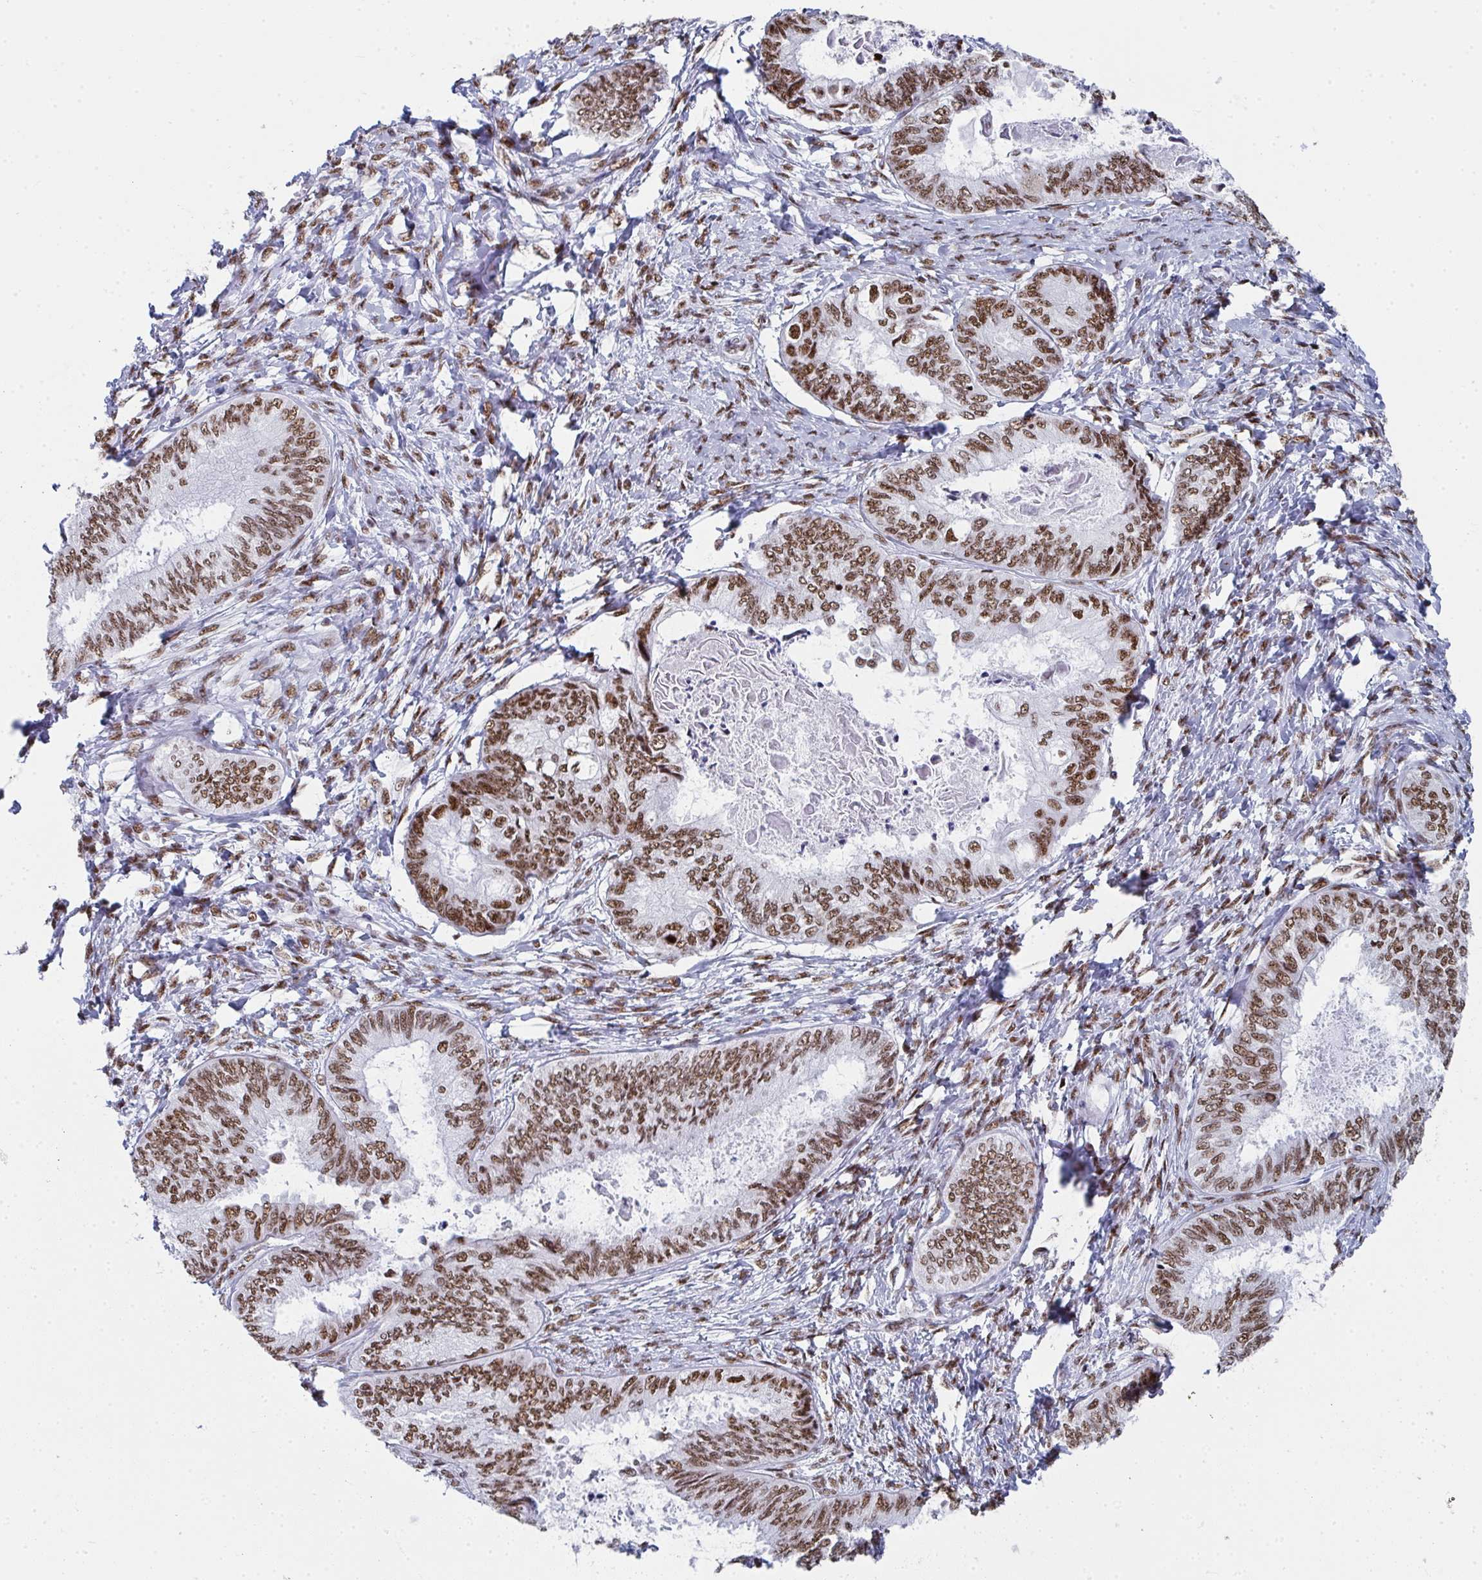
{"staining": {"intensity": "moderate", "quantity": ">75%", "location": "nuclear"}, "tissue": "ovarian cancer", "cell_type": "Tumor cells", "image_type": "cancer", "snomed": [{"axis": "morphology", "description": "Carcinoma, endometroid"}, {"axis": "topography", "description": "Ovary"}], "caption": "Tumor cells exhibit medium levels of moderate nuclear positivity in about >75% of cells in human ovarian cancer (endometroid carcinoma).", "gene": "SNRNP70", "patient": {"sex": "female", "age": 70}}